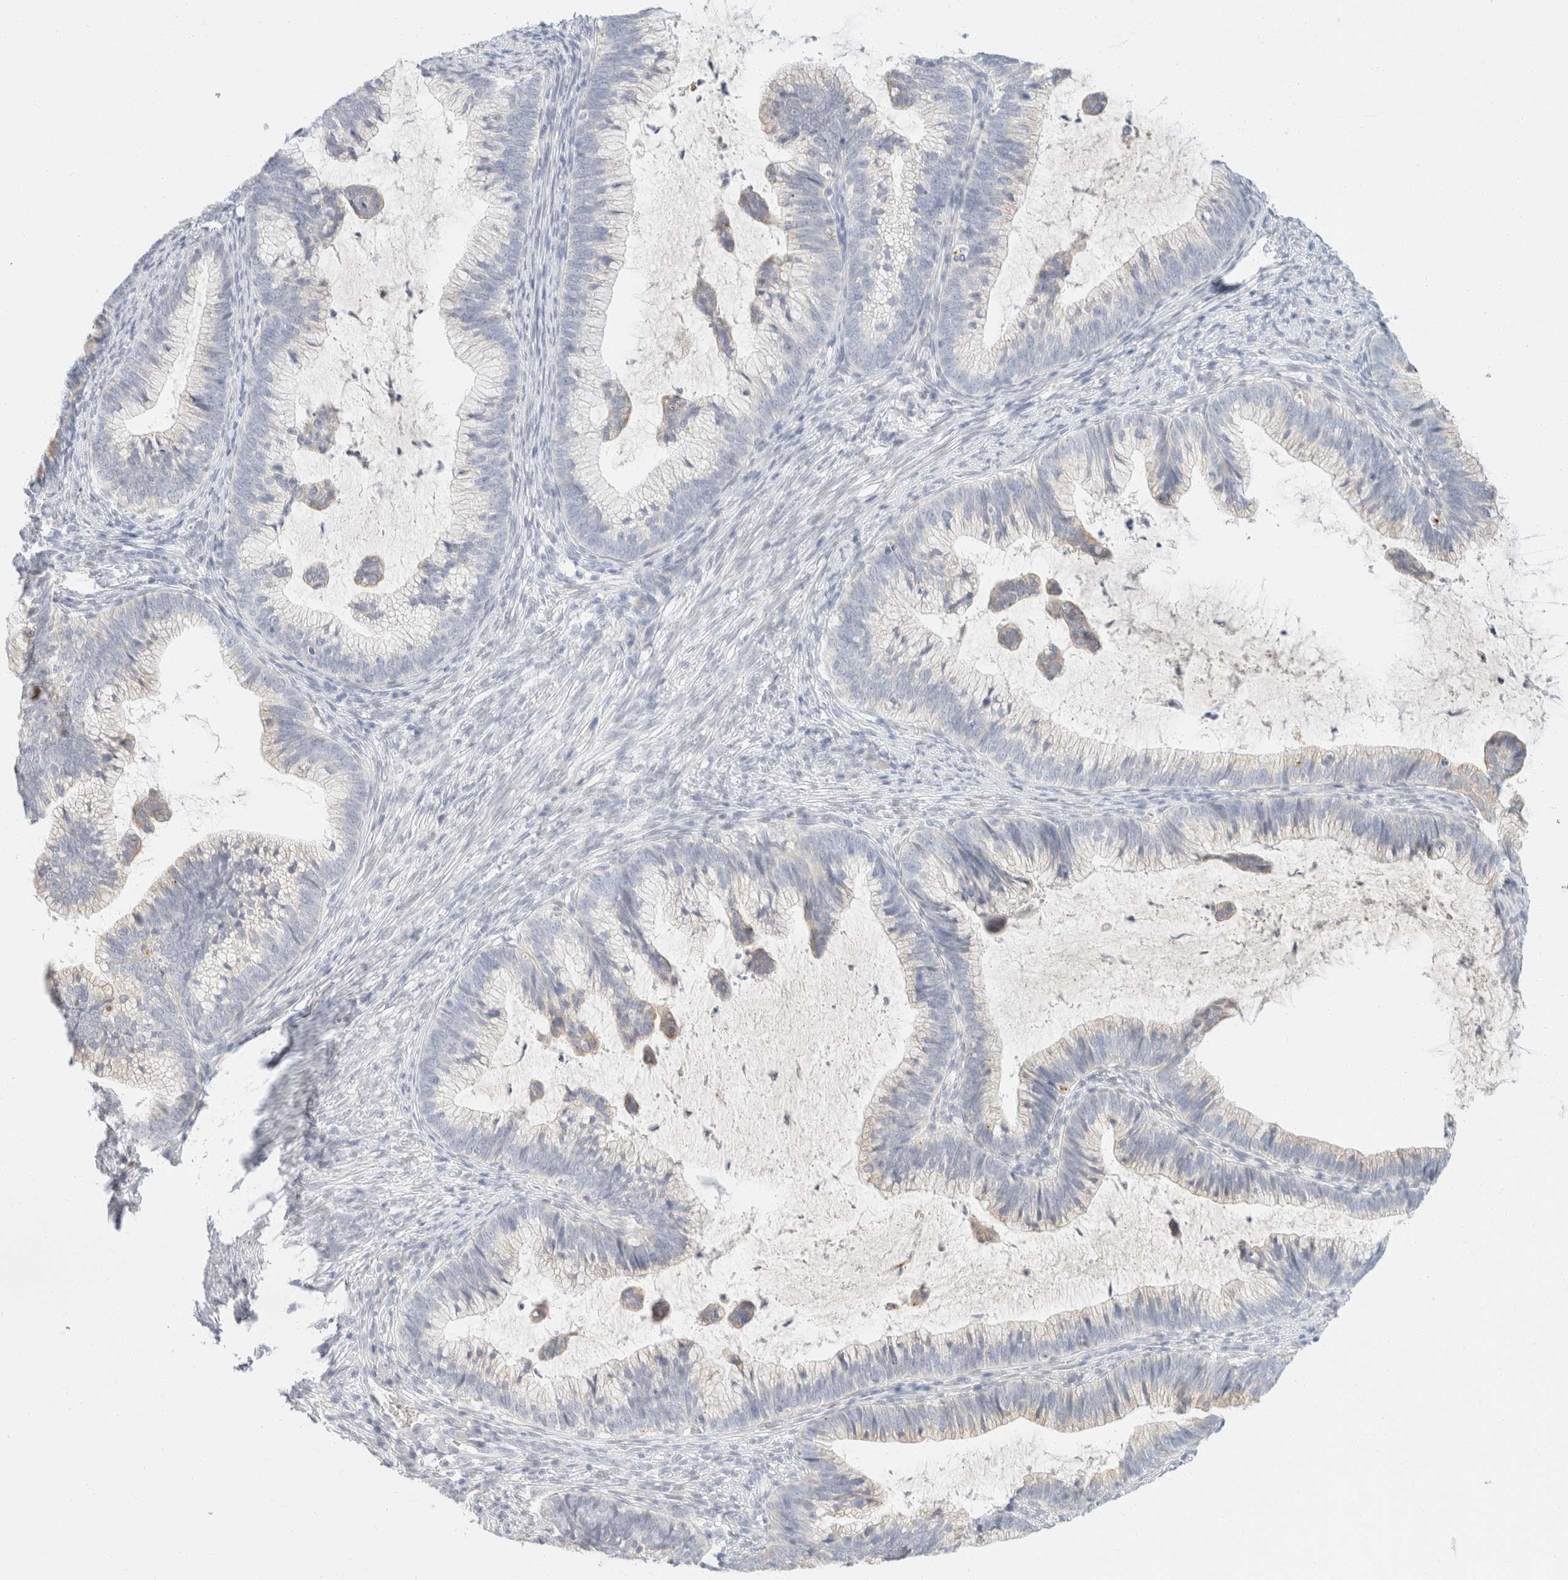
{"staining": {"intensity": "weak", "quantity": "<25%", "location": "cytoplasmic/membranous"}, "tissue": "cervical cancer", "cell_type": "Tumor cells", "image_type": "cancer", "snomed": [{"axis": "morphology", "description": "Adenocarcinoma, NOS"}, {"axis": "topography", "description": "Cervix"}], "caption": "IHC micrograph of cervical adenocarcinoma stained for a protein (brown), which displays no expression in tumor cells.", "gene": "KRT20", "patient": {"sex": "female", "age": 36}}